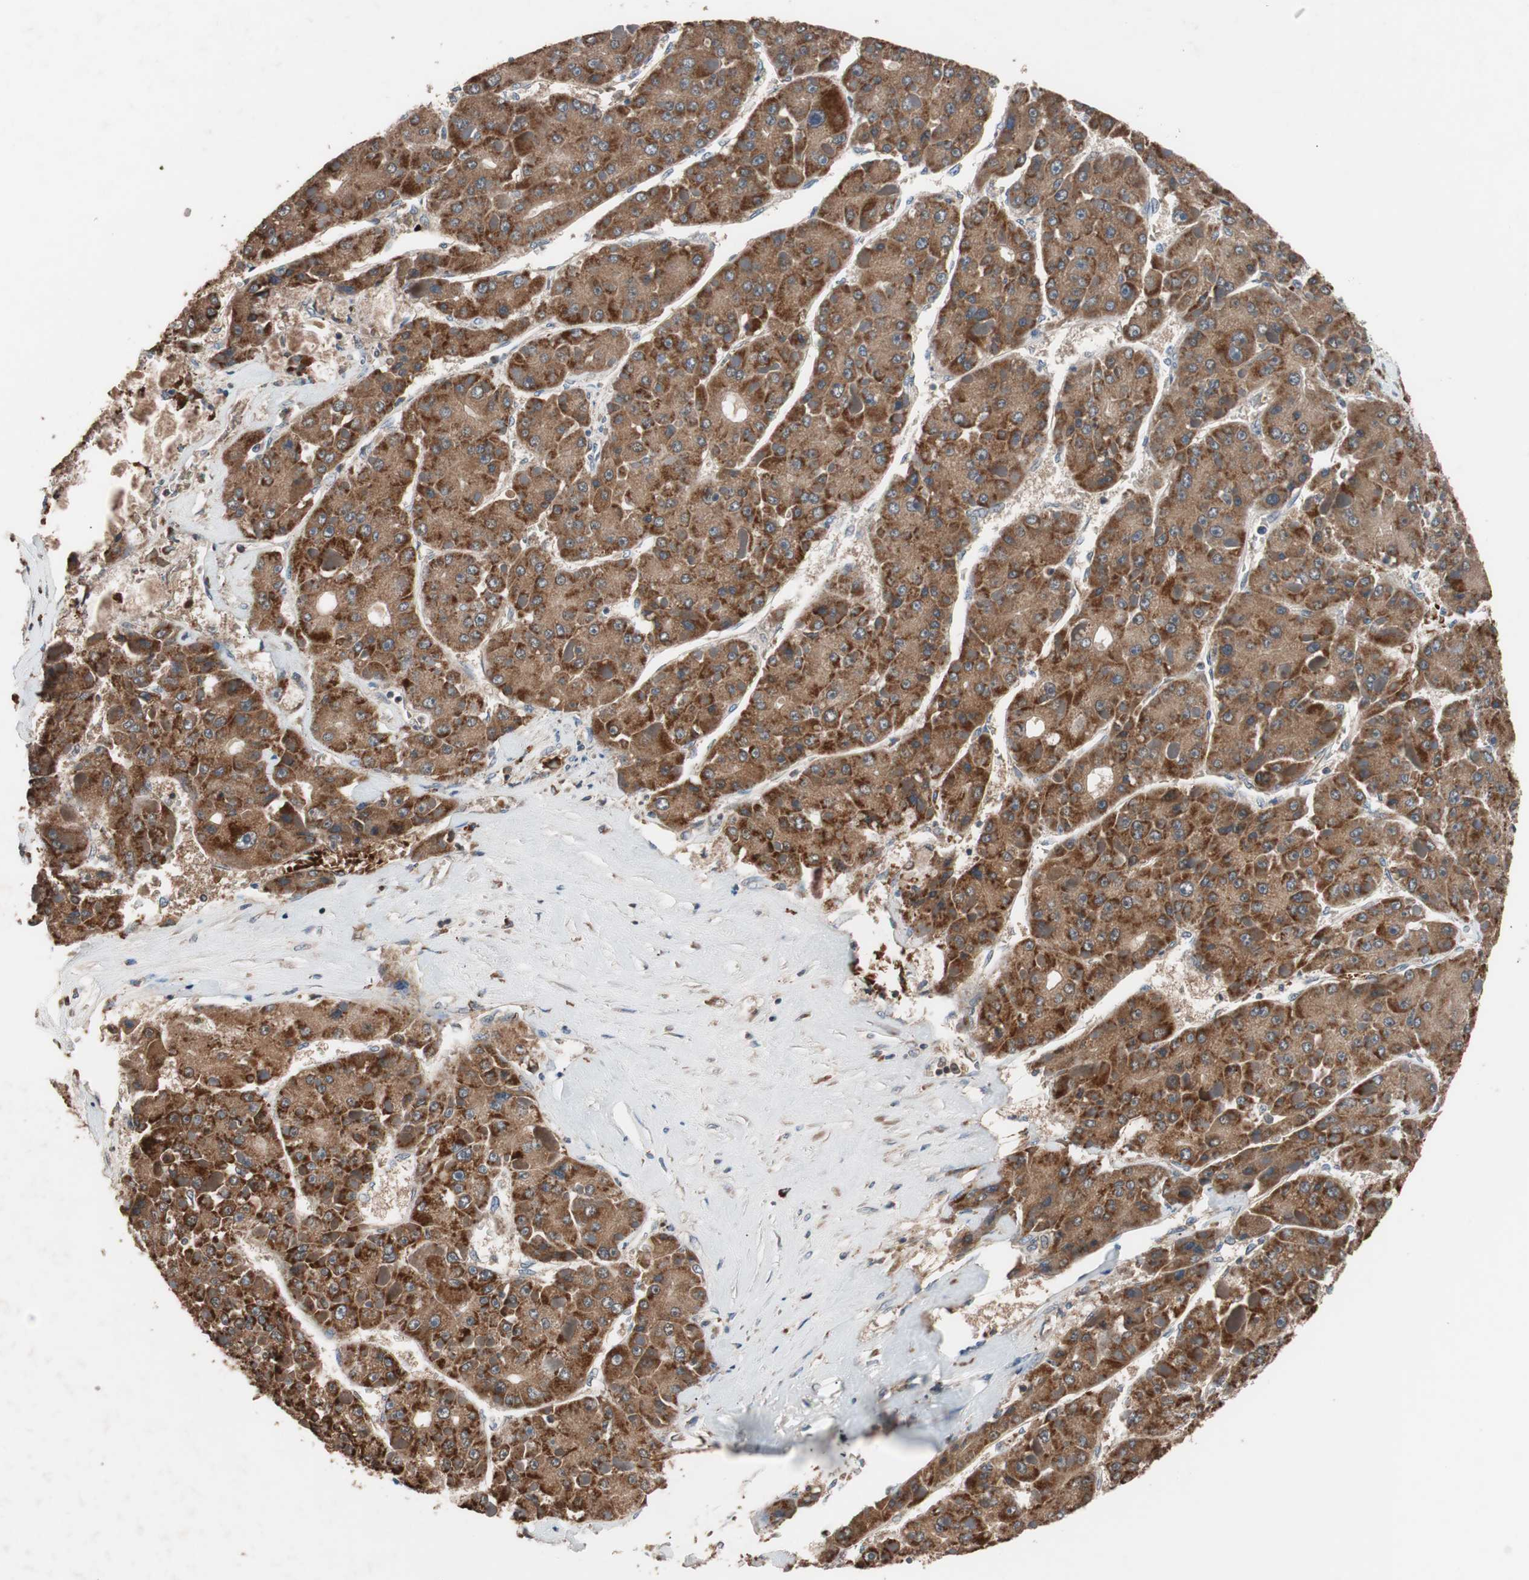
{"staining": {"intensity": "strong", "quantity": ">75%", "location": "cytoplasmic/membranous"}, "tissue": "liver cancer", "cell_type": "Tumor cells", "image_type": "cancer", "snomed": [{"axis": "morphology", "description": "Carcinoma, Hepatocellular, NOS"}, {"axis": "topography", "description": "Liver"}], "caption": "Liver cancer stained with IHC displays strong cytoplasmic/membranous expression in about >75% of tumor cells.", "gene": "GLYCTK", "patient": {"sex": "female", "age": 73}}